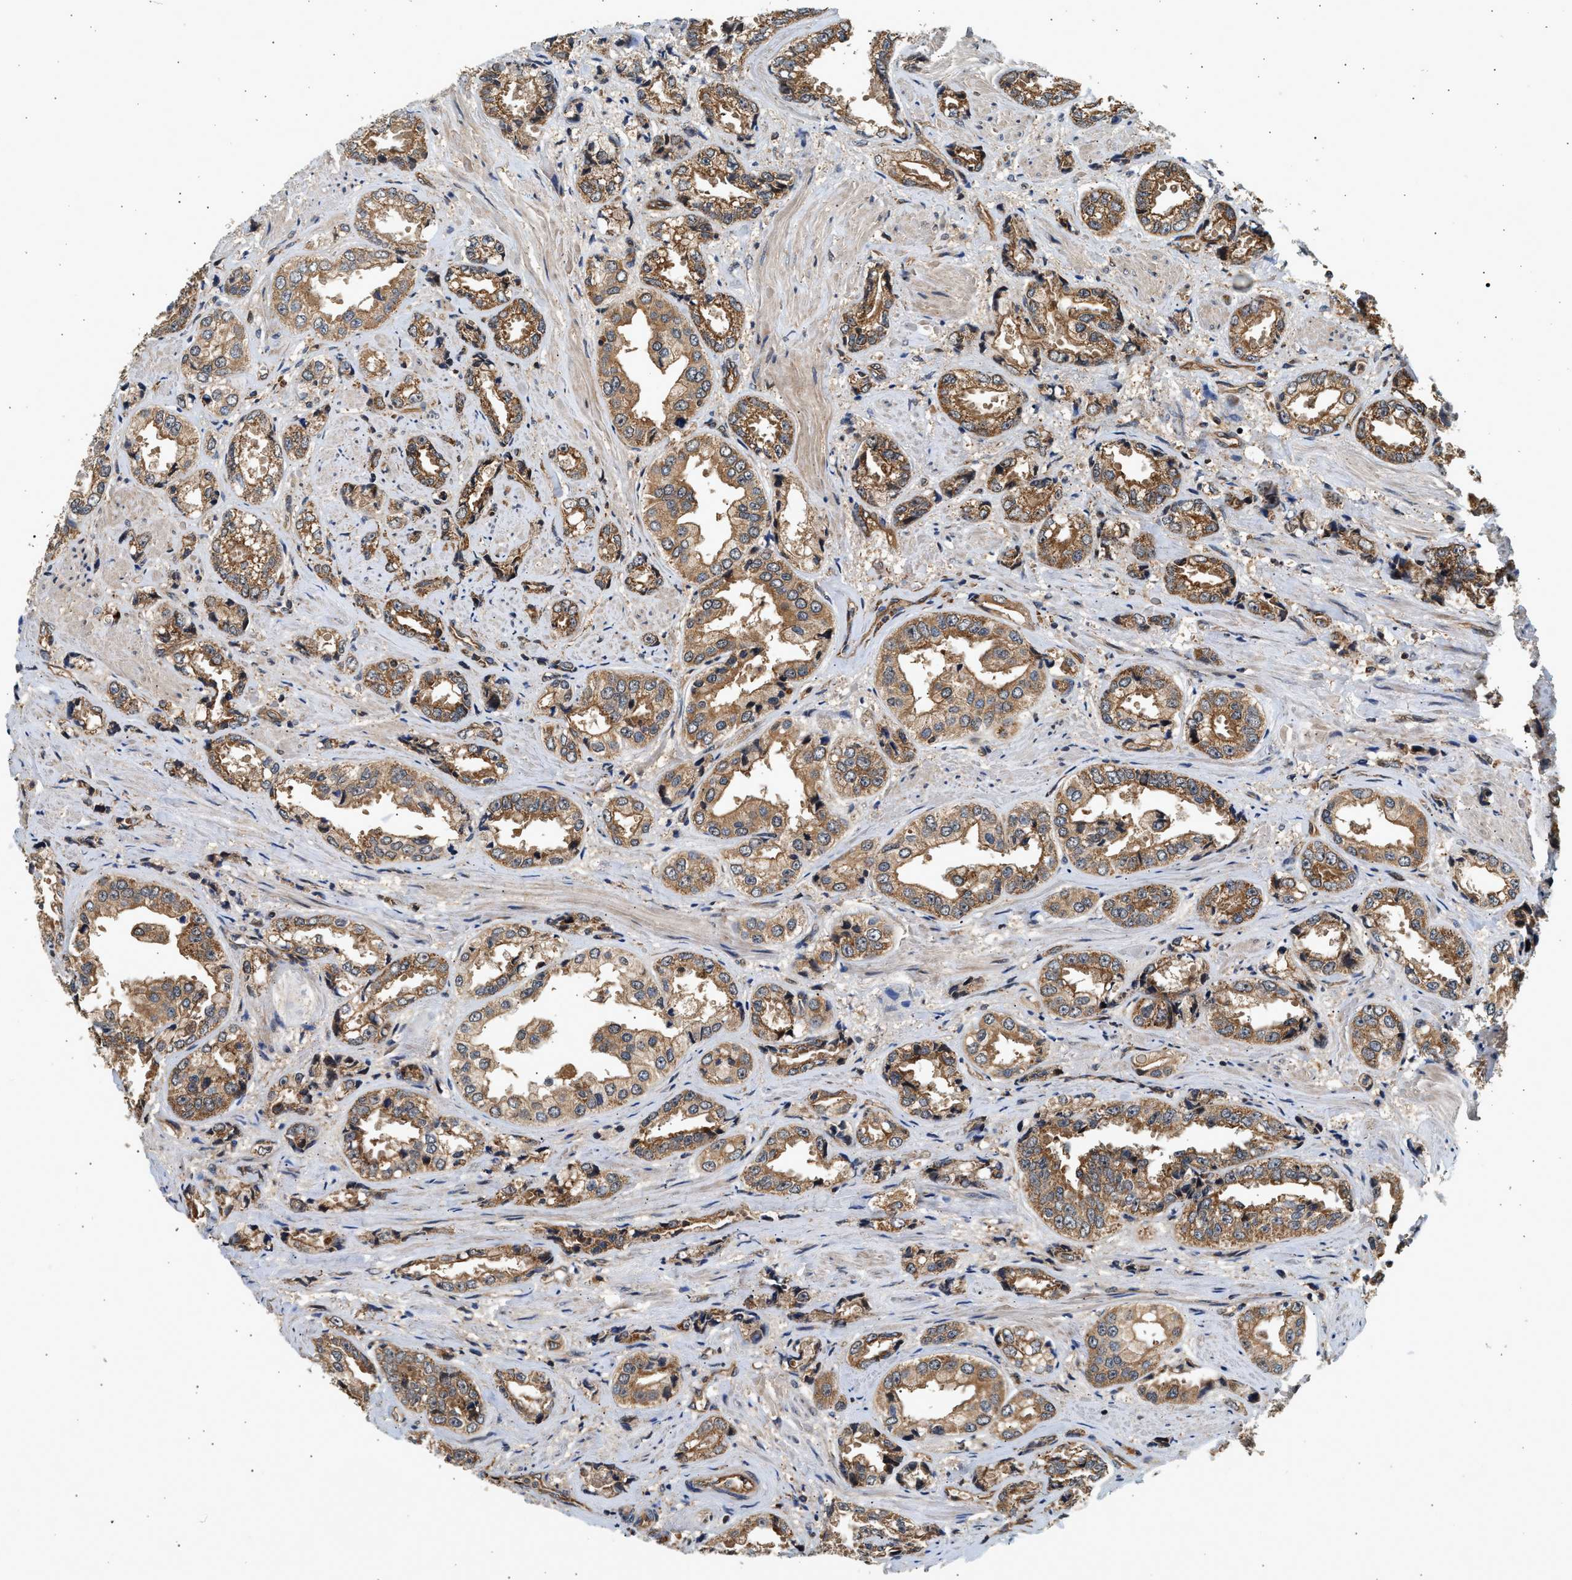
{"staining": {"intensity": "moderate", "quantity": ">75%", "location": "cytoplasmic/membranous"}, "tissue": "prostate cancer", "cell_type": "Tumor cells", "image_type": "cancer", "snomed": [{"axis": "morphology", "description": "Adenocarcinoma, High grade"}, {"axis": "topography", "description": "Prostate"}], "caption": "A micrograph showing moderate cytoplasmic/membranous expression in approximately >75% of tumor cells in prostate high-grade adenocarcinoma, as visualized by brown immunohistochemical staining.", "gene": "DUSP14", "patient": {"sex": "male", "age": 61}}